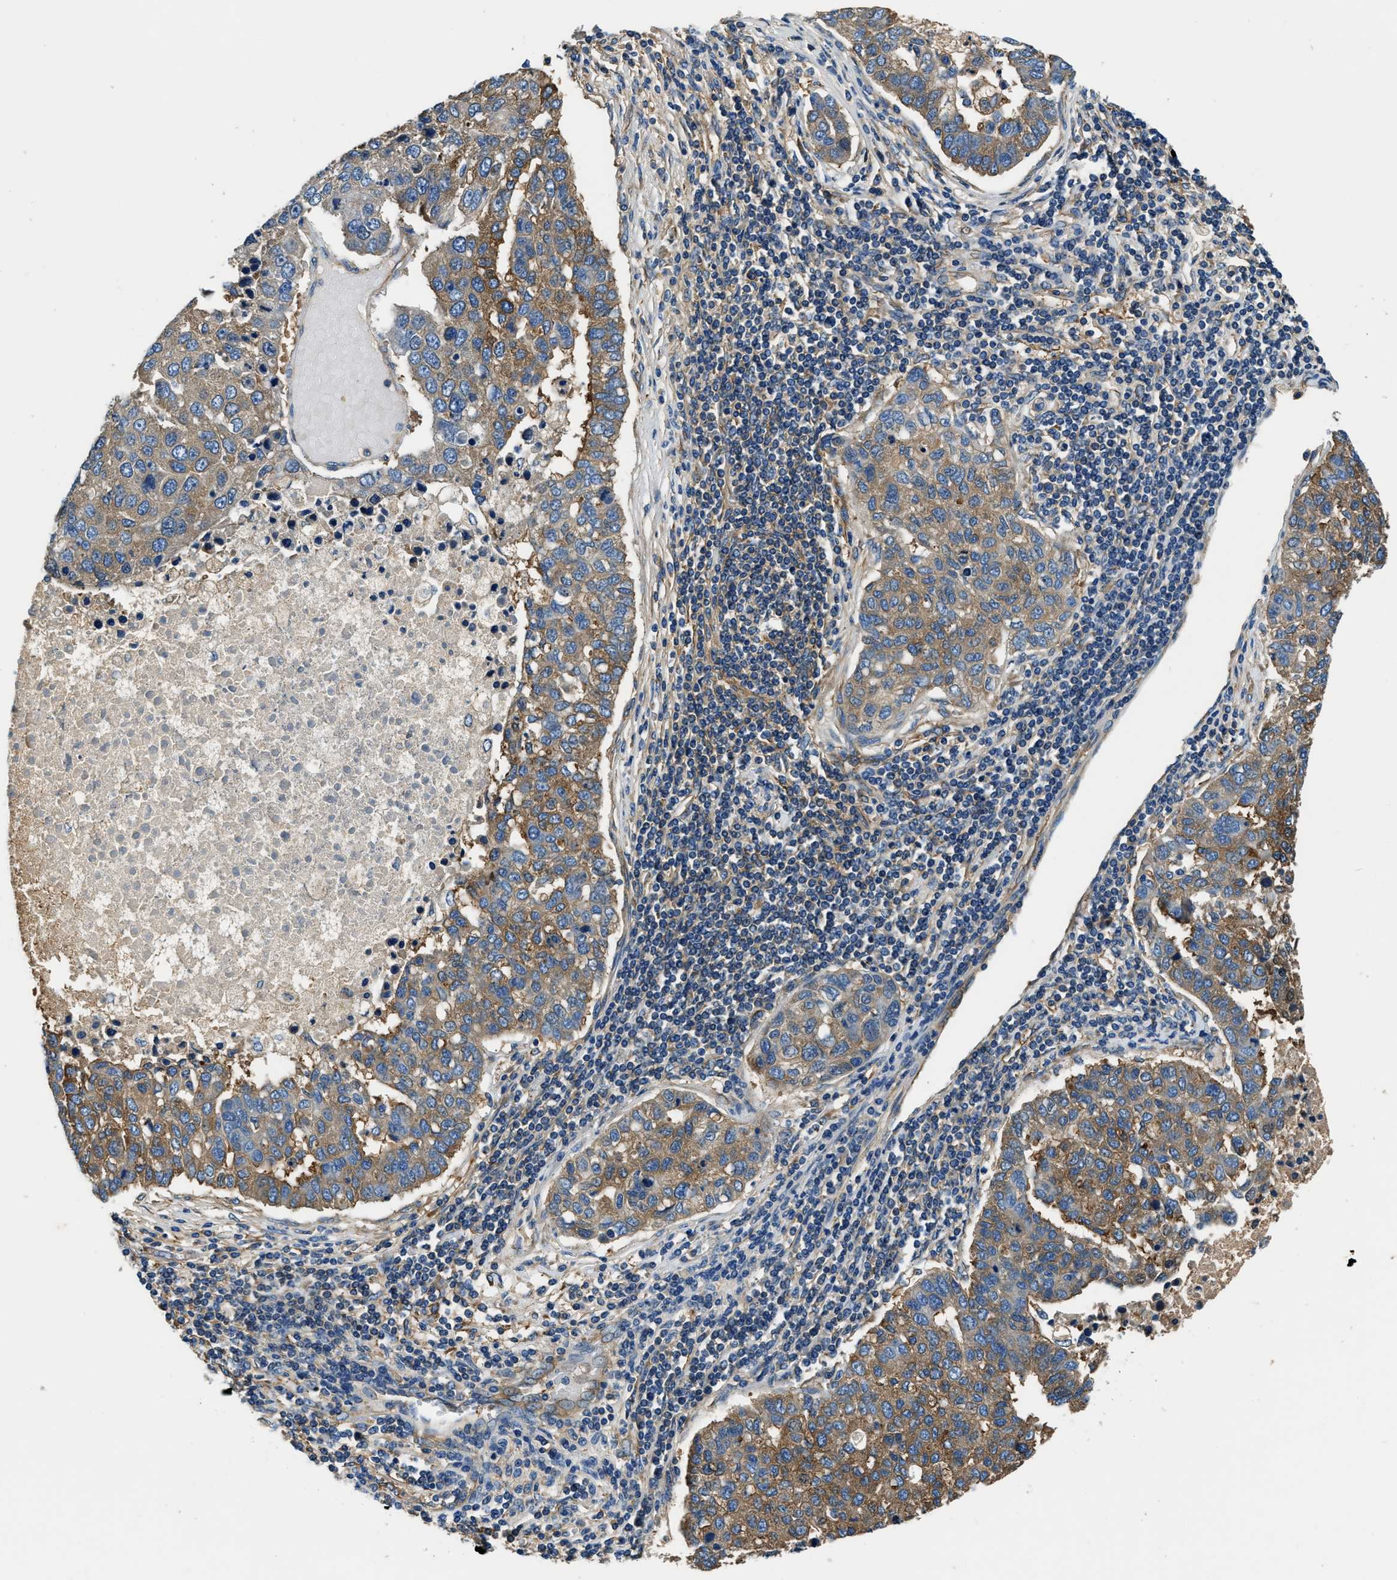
{"staining": {"intensity": "moderate", "quantity": ">75%", "location": "cytoplasmic/membranous"}, "tissue": "pancreatic cancer", "cell_type": "Tumor cells", "image_type": "cancer", "snomed": [{"axis": "morphology", "description": "Adenocarcinoma, NOS"}, {"axis": "topography", "description": "Pancreas"}], "caption": "Immunohistochemistry (IHC) staining of adenocarcinoma (pancreatic), which exhibits medium levels of moderate cytoplasmic/membranous positivity in approximately >75% of tumor cells indicating moderate cytoplasmic/membranous protein positivity. The staining was performed using DAB (3,3'-diaminobenzidine) (brown) for protein detection and nuclei were counterstained in hematoxylin (blue).", "gene": "EEA1", "patient": {"sex": "female", "age": 61}}